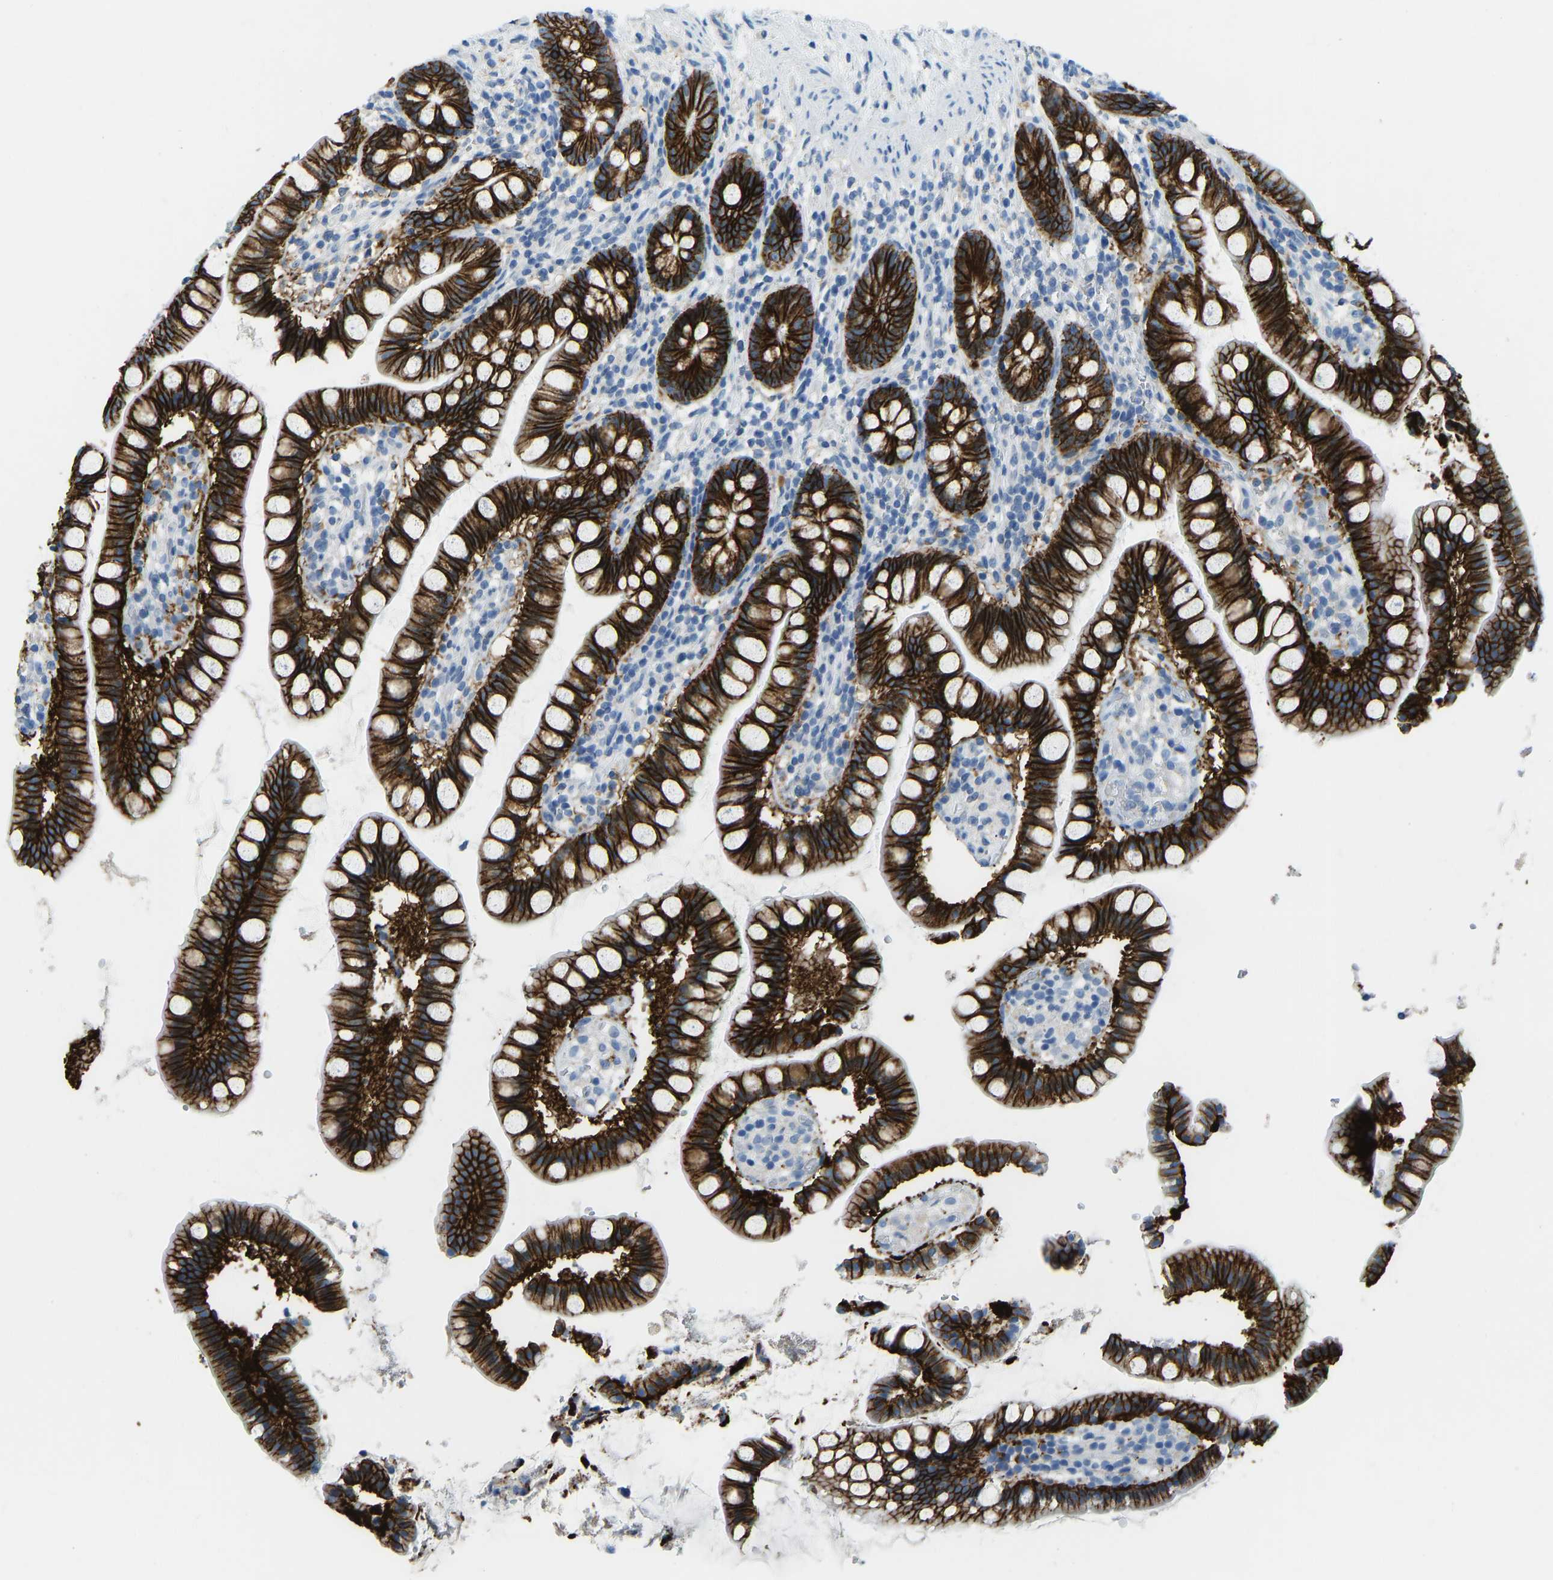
{"staining": {"intensity": "strong", "quantity": ">75%", "location": "cytoplasmic/membranous"}, "tissue": "small intestine", "cell_type": "Glandular cells", "image_type": "normal", "snomed": [{"axis": "morphology", "description": "Normal tissue, NOS"}, {"axis": "topography", "description": "Small intestine"}], "caption": "Strong cytoplasmic/membranous positivity for a protein is seen in approximately >75% of glandular cells of benign small intestine using immunohistochemistry (IHC).", "gene": "ATP1A1", "patient": {"sex": "female", "age": 84}}